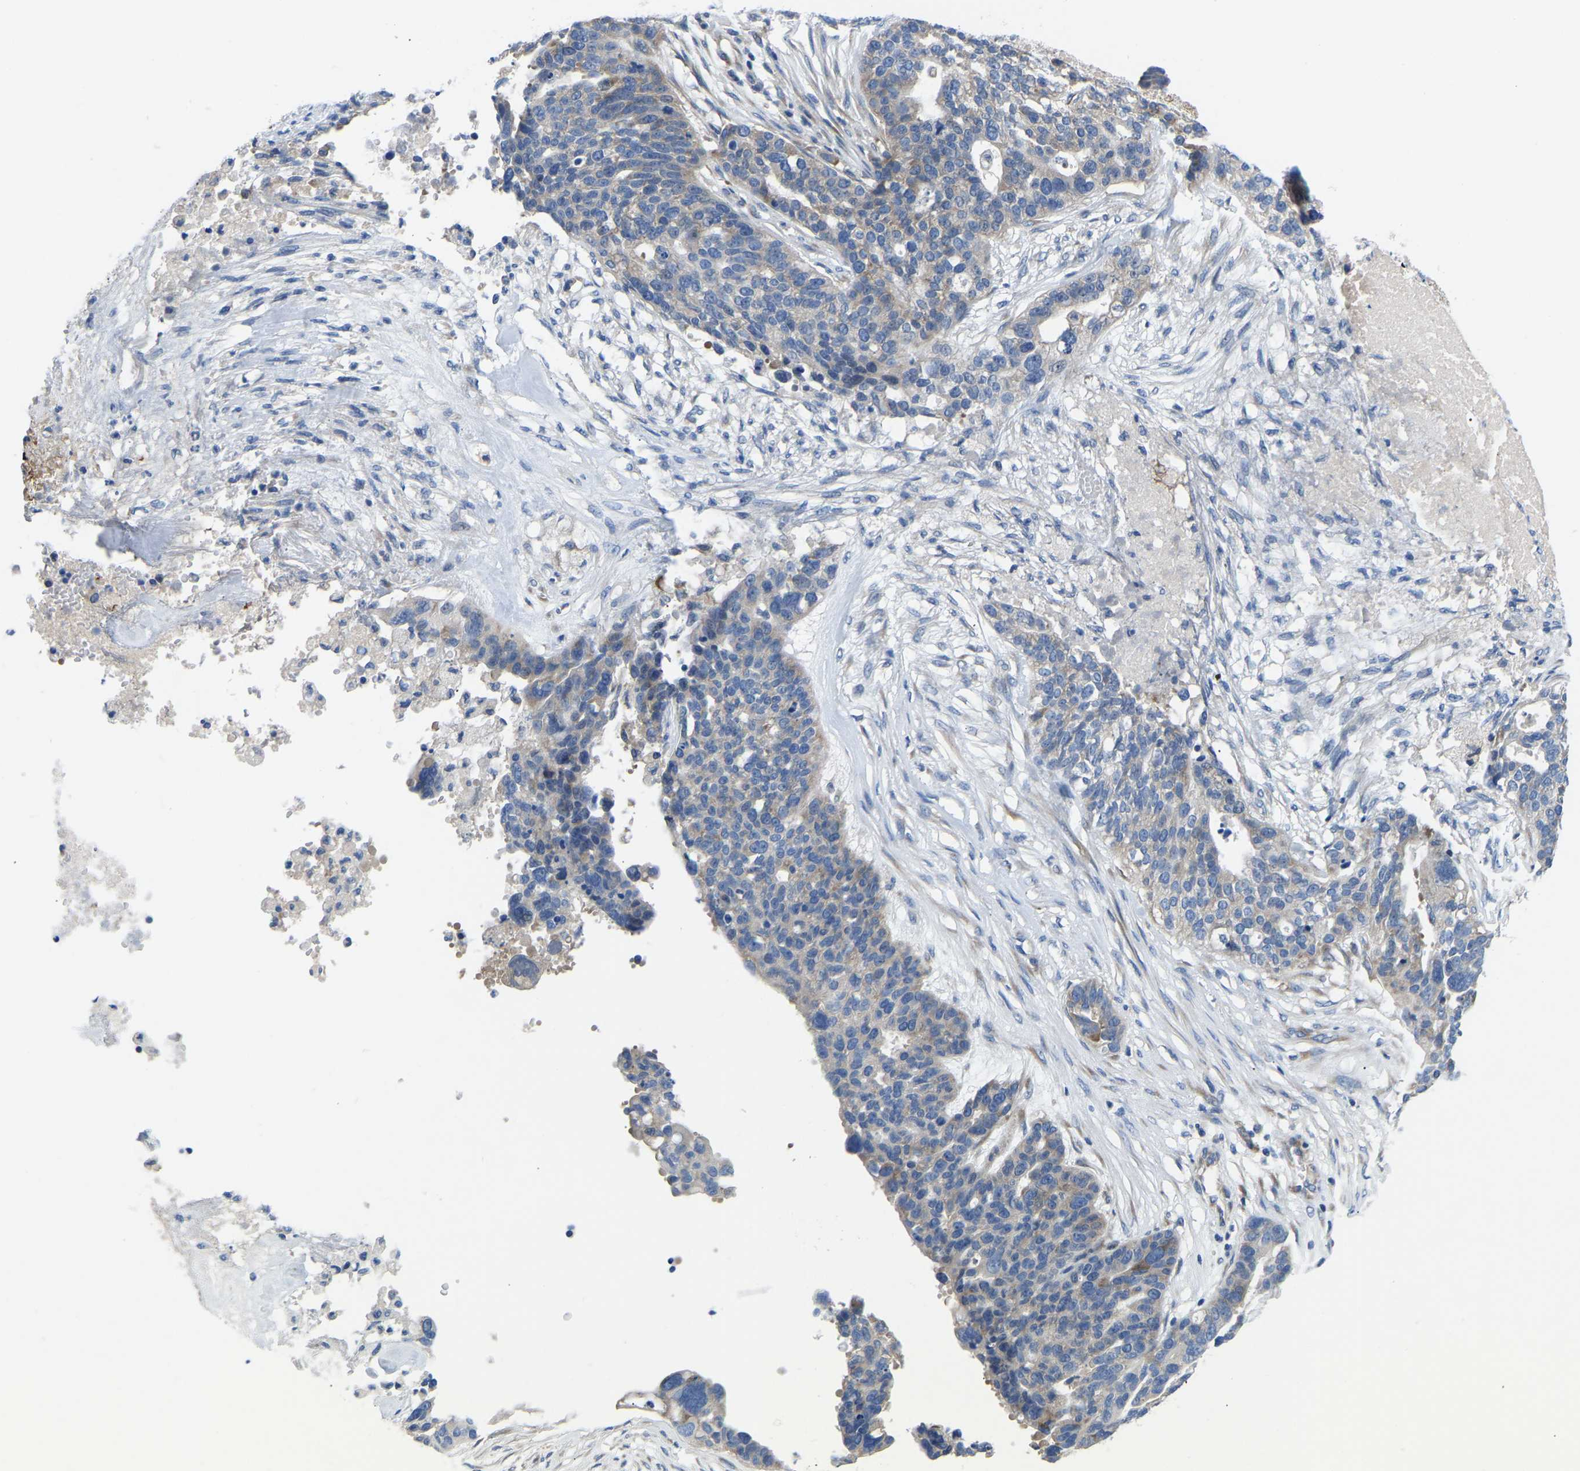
{"staining": {"intensity": "moderate", "quantity": "<25%", "location": "cytoplasmic/membranous"}, "tissue": "ovarian cancer", "cell_type": "Tumor cells", "image_type": "cancer", "snomed": [{"axis": "morphology", "description": "Cystadenocarcinoma, serous, NOS"}, {"axis": "topography", "description": "Ovary"}], "caption": "An image of human ovarian cancer (serous cystadenocarcinoma) stained for a protein displays moderate cytoplasmic/membranous brown staining in tumor cells.", "gene": "ABCA10", "patient": {"sex": "female", "age": 59}}